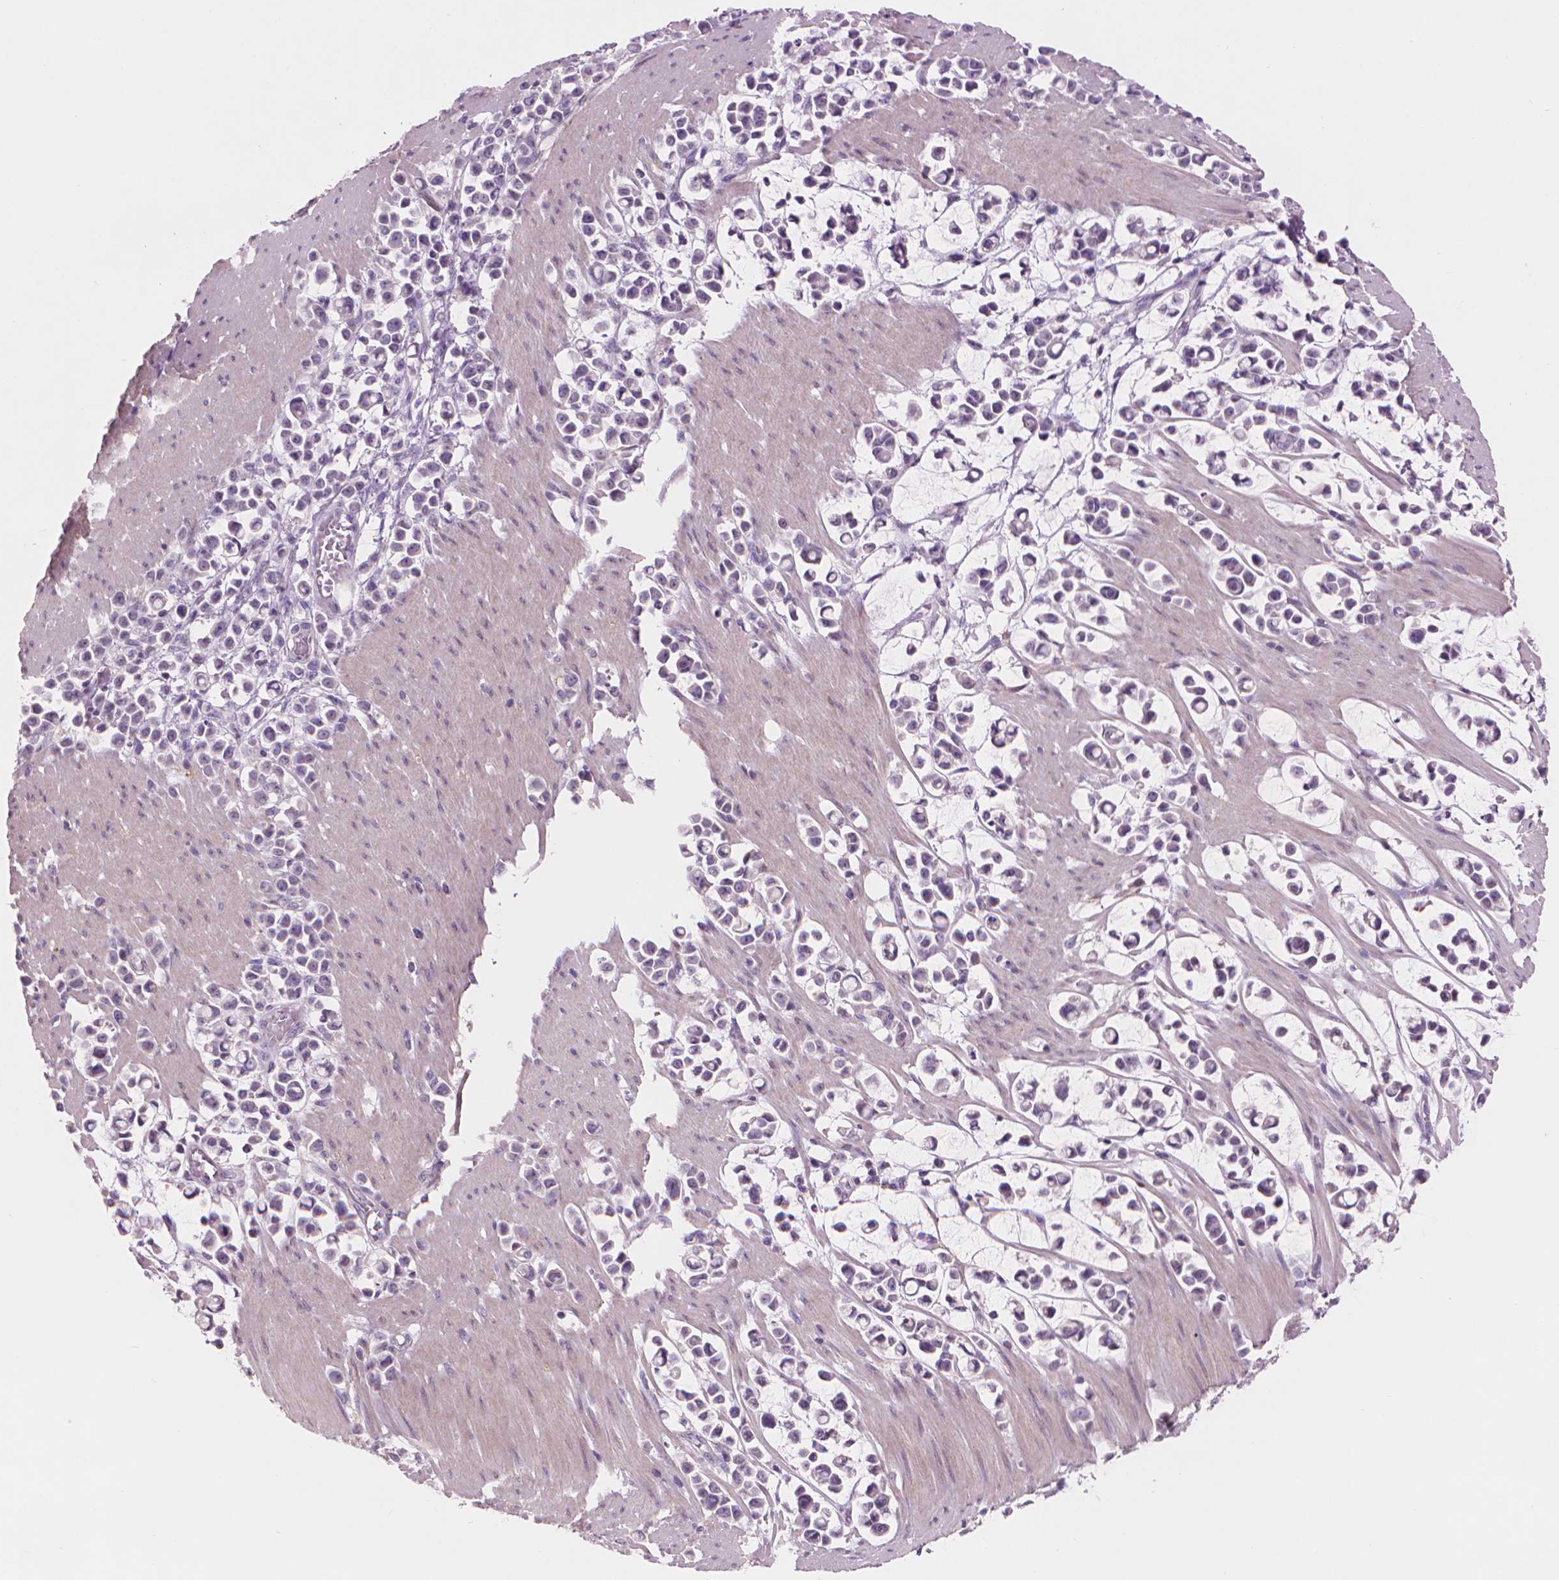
{"staining": {"intensity": "negative", "quantity": "none", "location": "none"}, "tissue": "stomach cancer", "cell_type": "Tumor cells", "image_type": "cancer", "snomed": [{"axis": "morphology", "description": "Adenocarcinoma, NOS"}, {"axis": "topography", "description": "Stomach"}], "caption": "Tumor cells show no significant protein staining in stomach cancer. (Brightfield microscopy of DAB immunohistochemistry at high magnification).", "gene": "ENO2", "patient": {"sex": "male", "age": 82}}